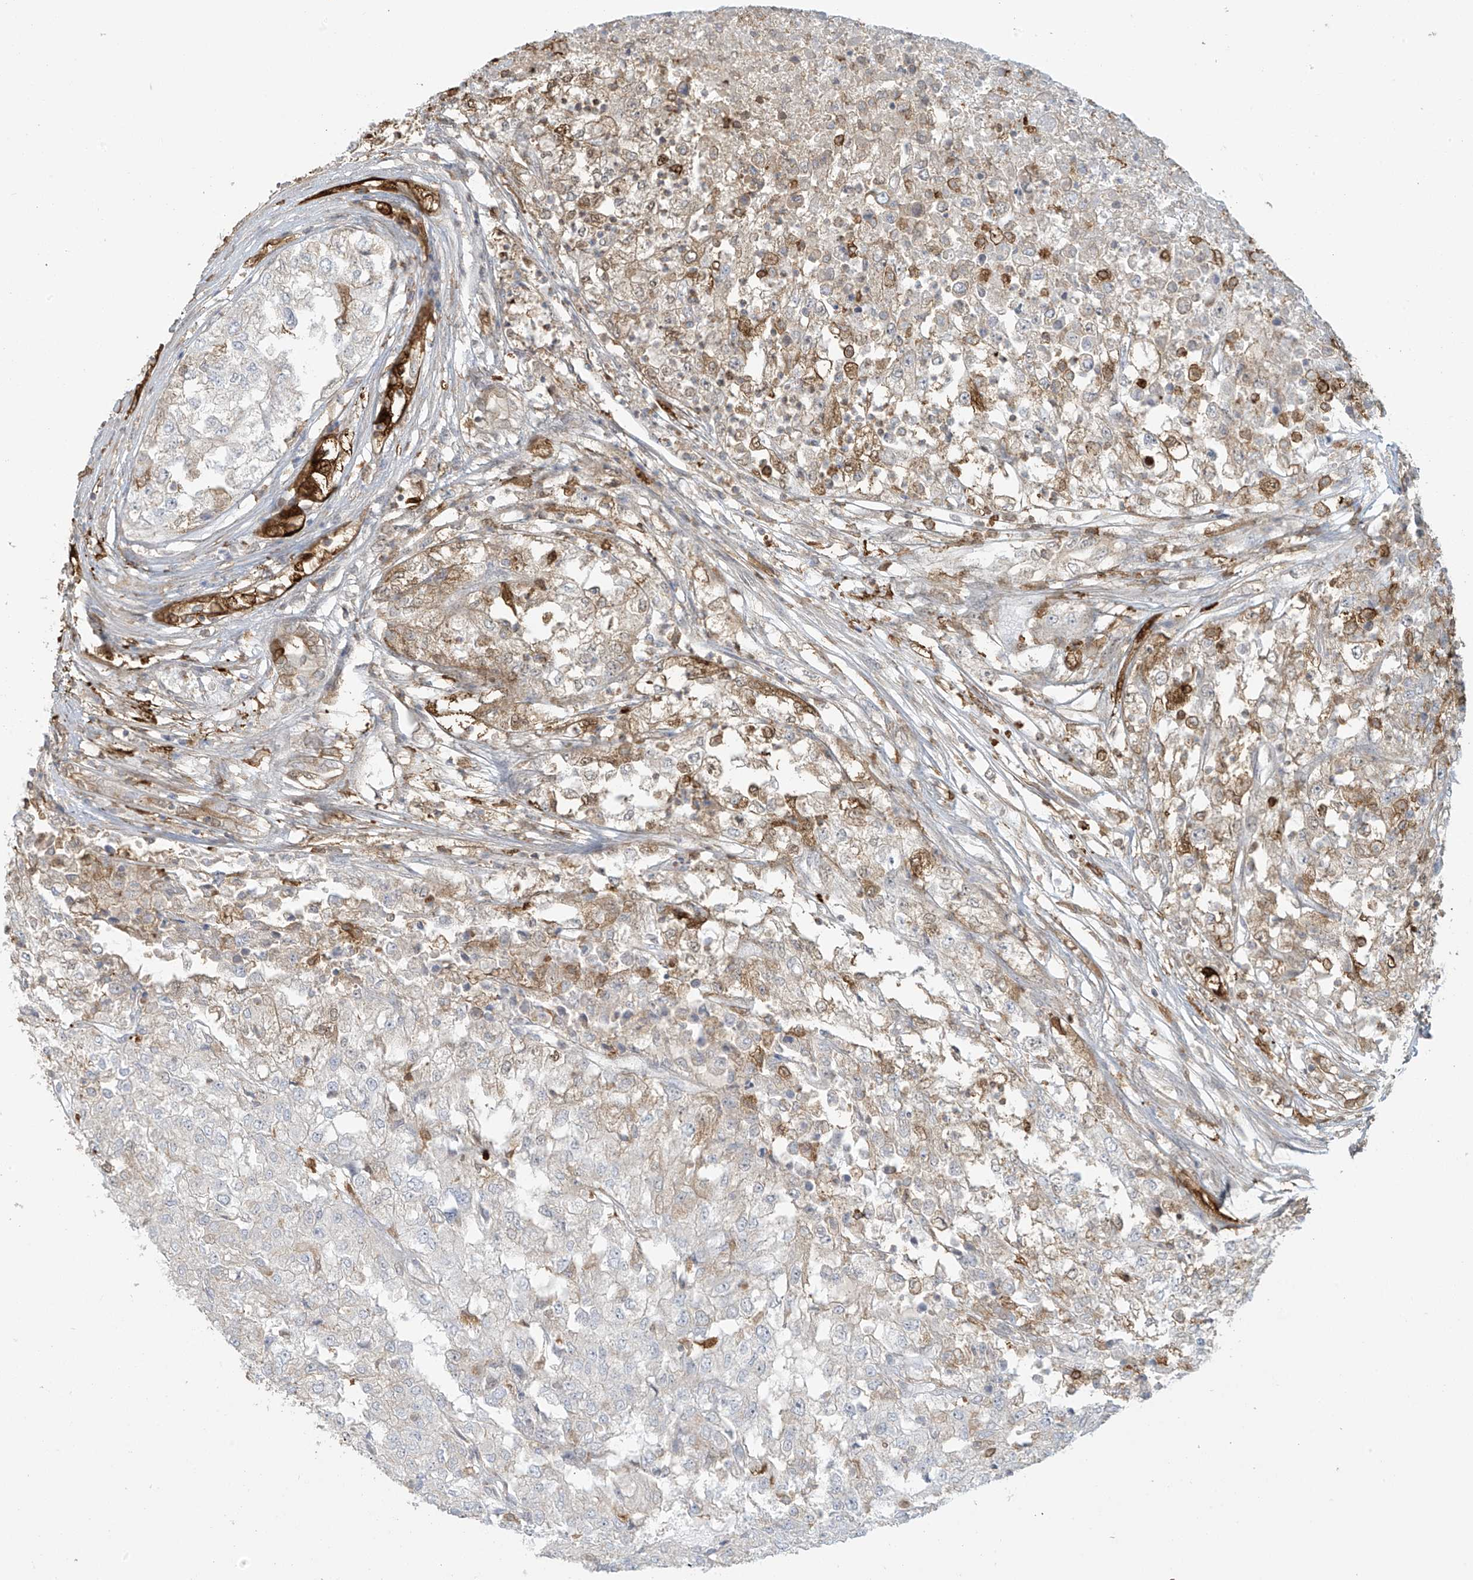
{"staining": {"intensity": "negative", "quantity": "none", "location": "none"}, "tissue": "renal cancer", "cell_type": "Tumor cells", "image_type": "cancer", "snomed": [{"axis": "morphology", "description": "Adenocarcinoma, NOS"}, {"axis": "topography", "description": "Kidney"}], "caption": "Tumor cells show no significant staining in renal cancer (adenocarcinoma).", "gene": "TAGAP", "patient": {"sex": "female", "age": 54}}